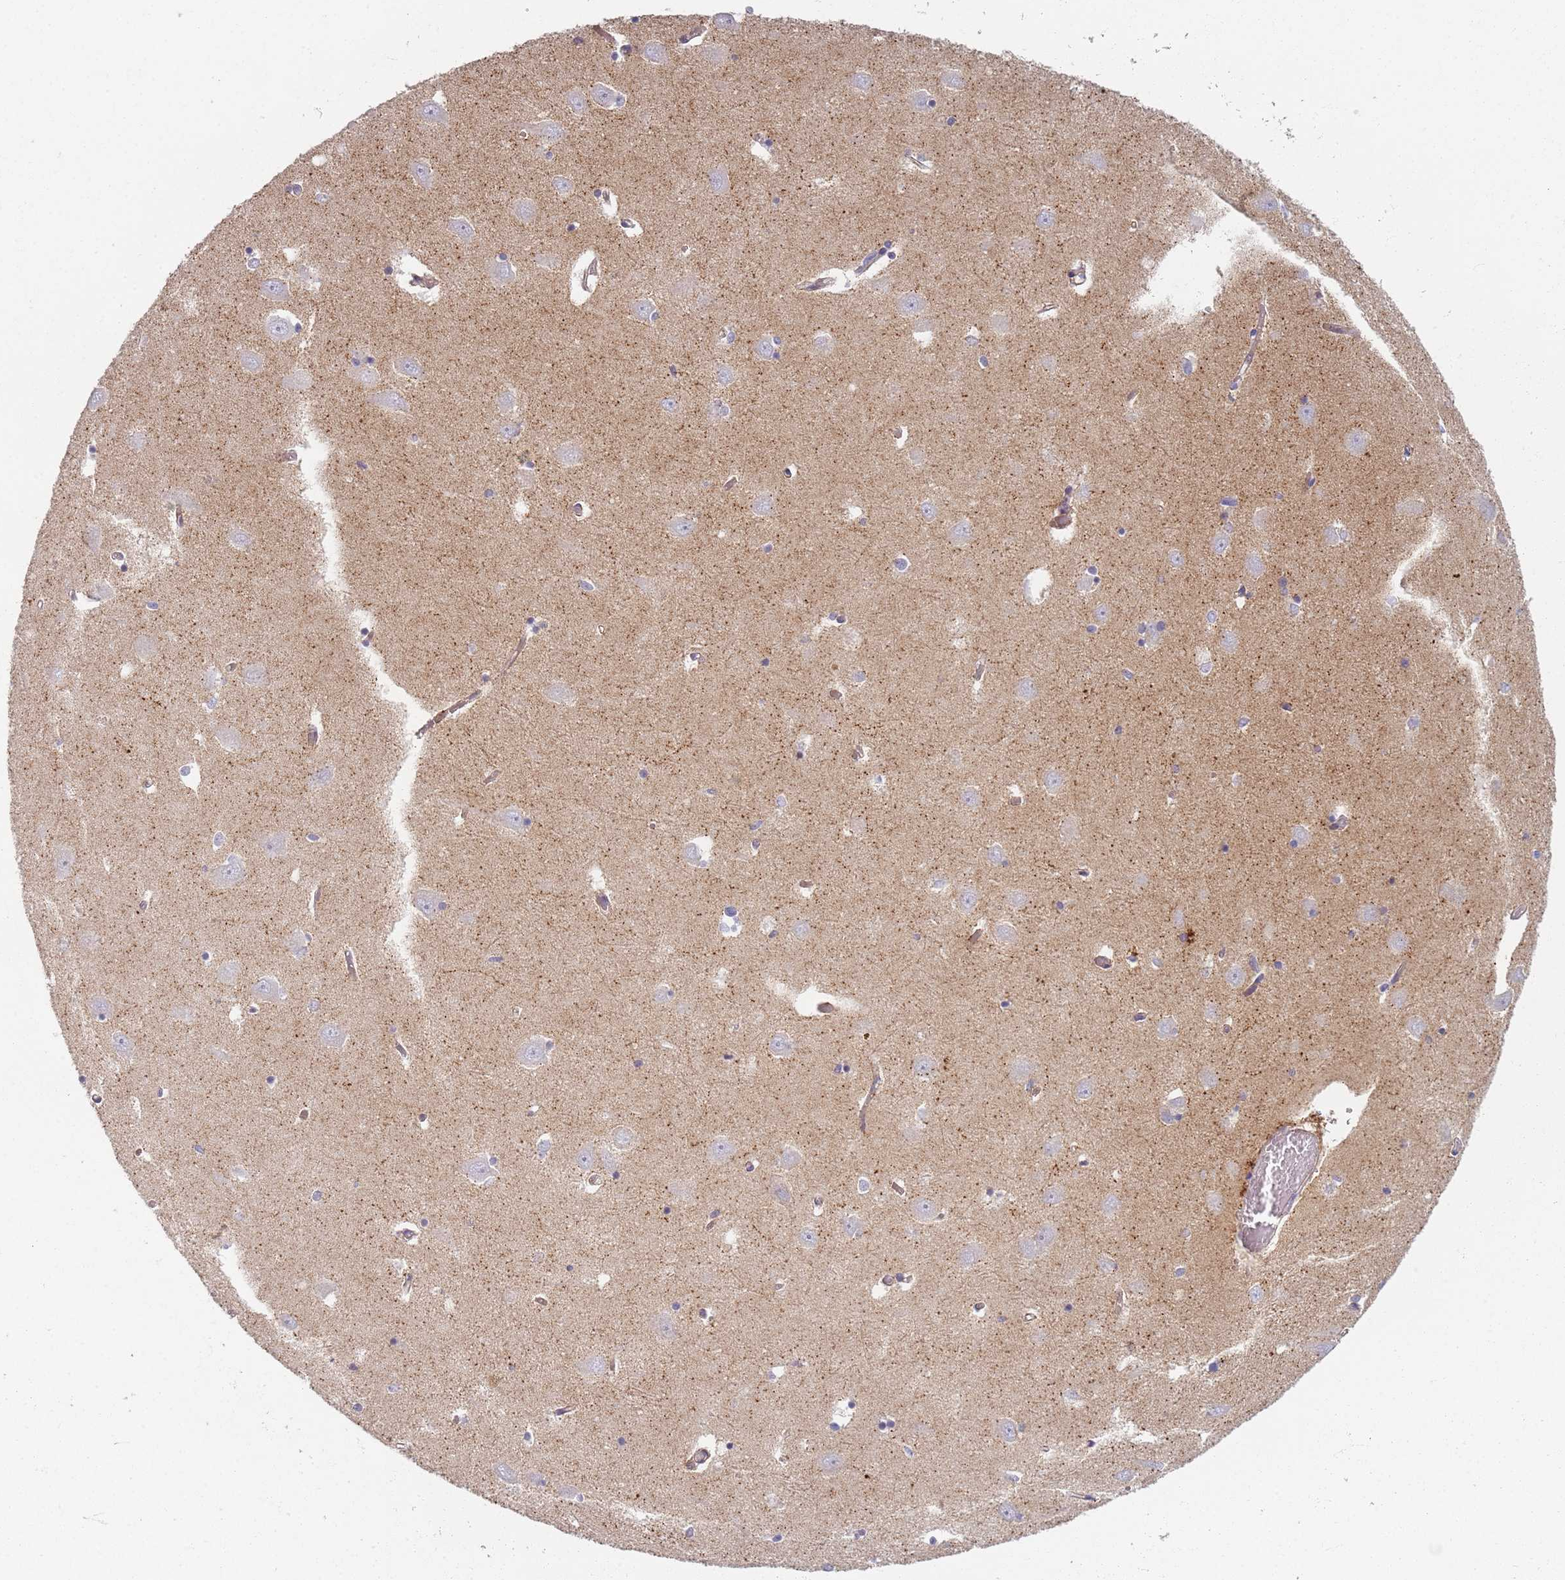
{"staining": {"intensity": "negative", "quantity": "none", "location": "none"}, "tissue": "hippocampus", "cell_type": "Glial cells", "image_type": "normal", "snomed": [{"axis": "morphology", "description": "Normal tissue, NOS"}, {"axis": "topography", "description": "Hippocampus"}], "caption": "Normal hippocampus was stained to show a protein in brown. There is no significant positivity in glial cells.", "gene": "SYNGR3", "patient": {"sex": "male", "age": 70}}